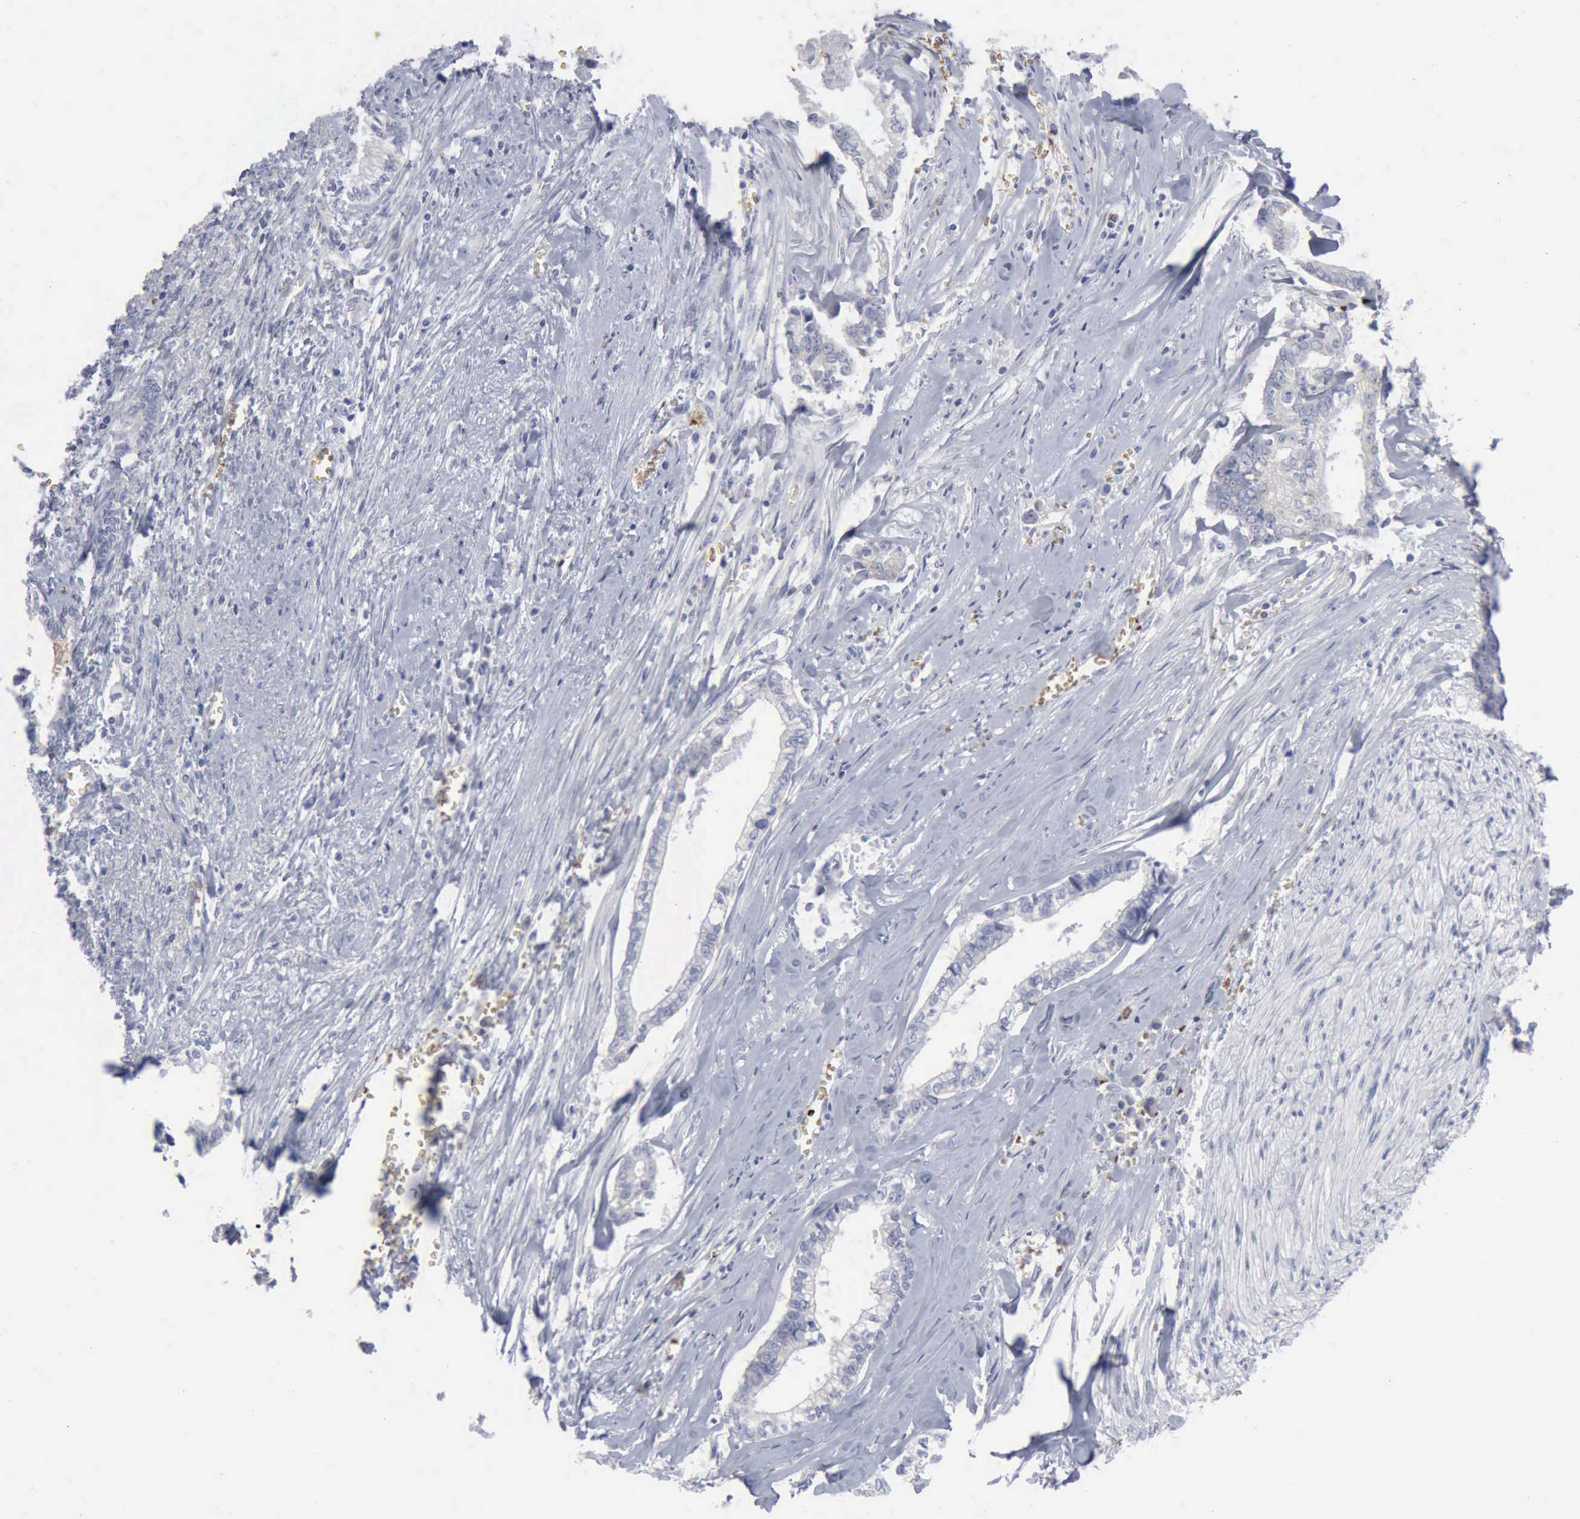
{"staining": {"intensity": "negative", "quantity": "none", "location": "none"}, "tissue": "liver cancer", "cell_type": "Tumor cells", "image_type": "cancer", "snomed": [{"axis": "morphology", "description": "Cholangiocarcinoma"}, {"axis": "topography", "description": "Liver"}], "caption": "A photomicrograph of cholangiocarcinoma (liver) stained for a protein shows no brown staining in tumor cells. (Stains: DAB (3,3'-diaminobenzidine) immunohistochemistry with hematoxylin counter stain, Microscopy: brightfield microscopy at high magnification).", "gene": "TGFB1", "patient": {"sex": "male", "age": 57}}